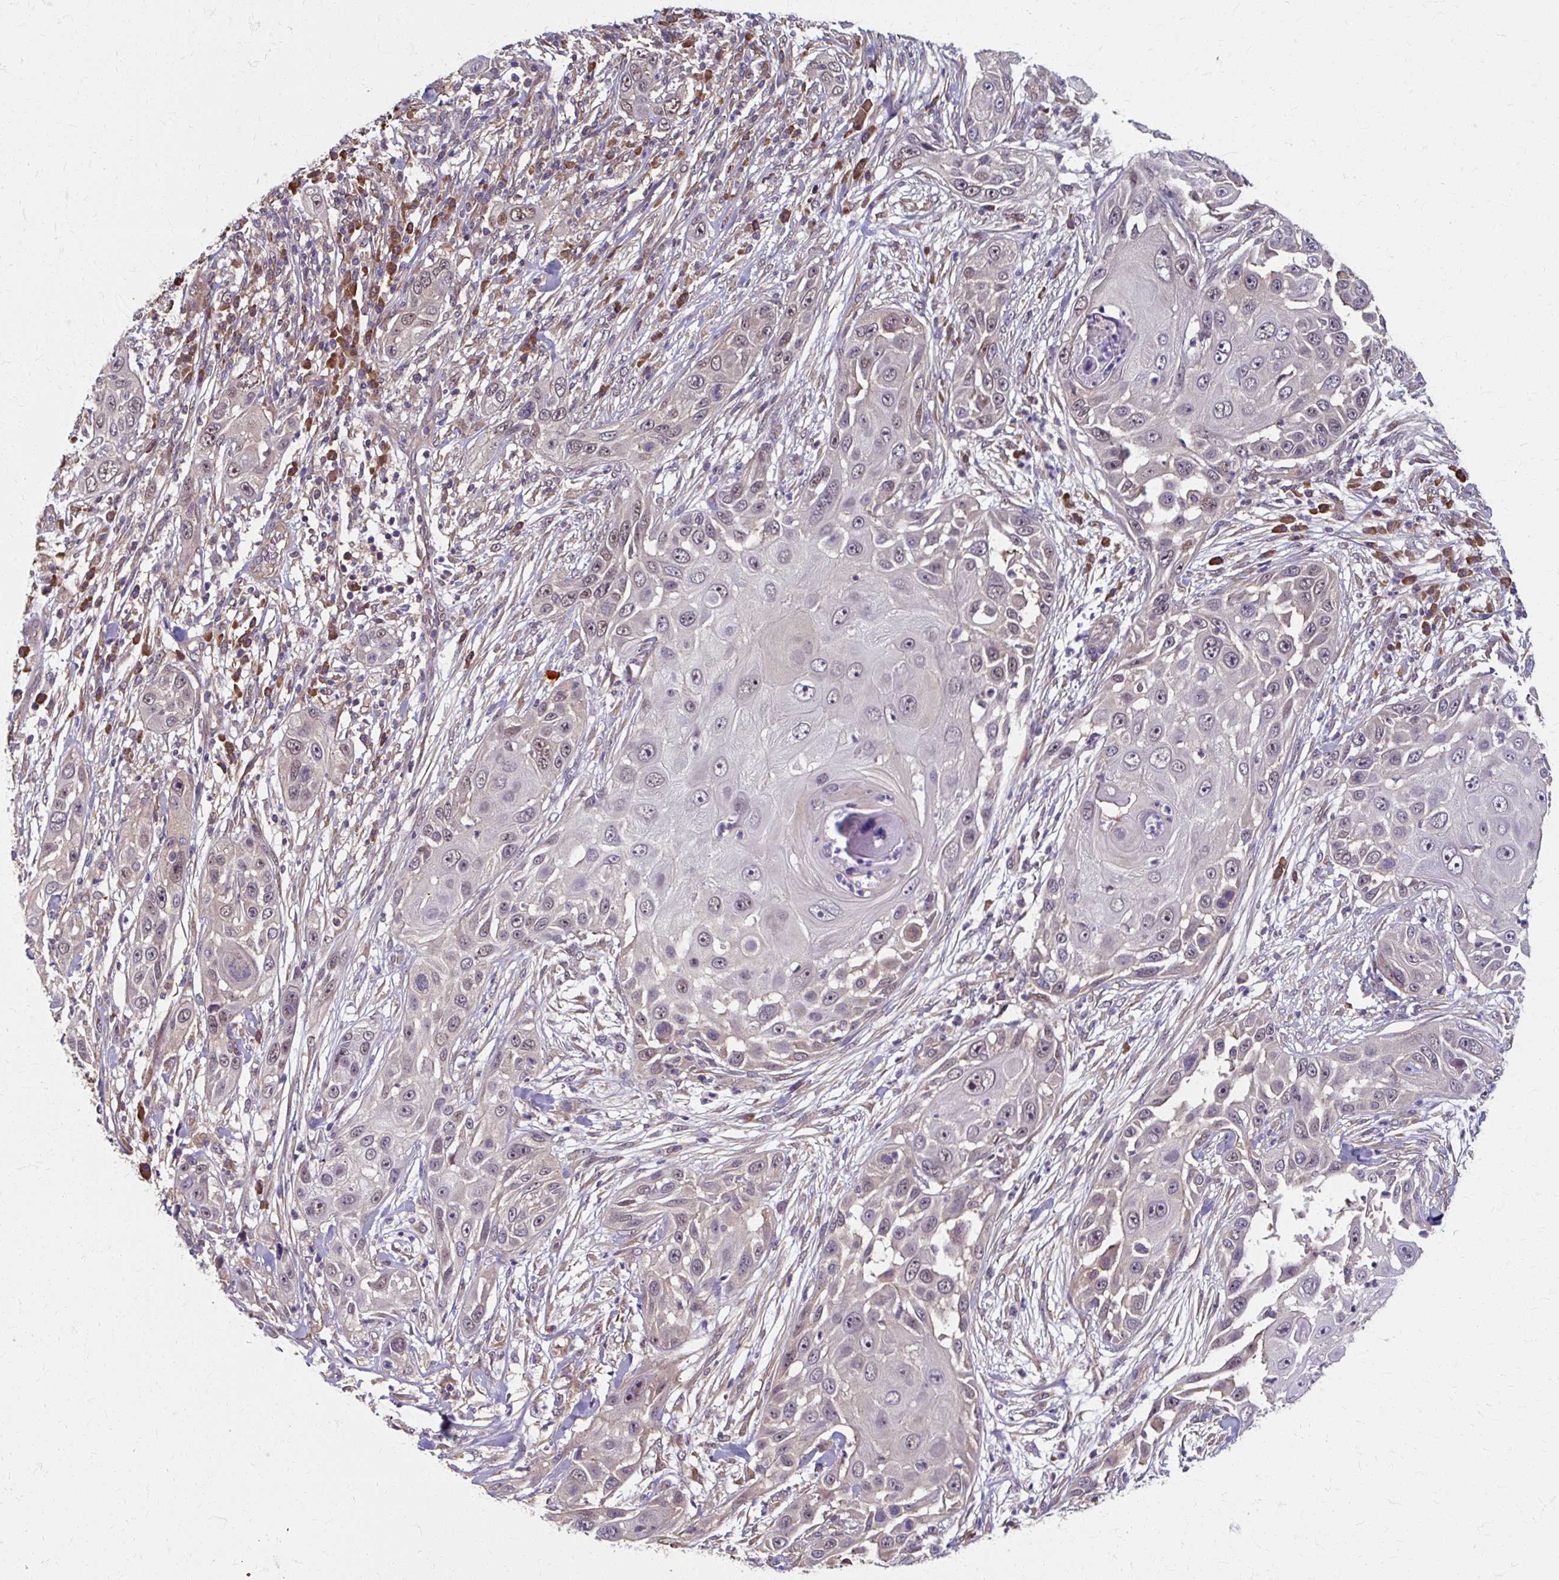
{"staining": {"intensity": "weak", "quantity": "25%-75%", "location": "nuclear"}, "tissue": "skin cancer", "cell_type": "Tumor cells", "image_type": "cancer", "snomed": [{"axis": "morphology", "description": "Squamous cell carcinoma, NOS"}, {"axis": "topography", "description": "Skin"}], "caption": "Weak nuclear protein staining is seen in about 25%-75% of tumor cells in skin cancer (squamous cell carcinoma).", "gene": "ZNF555", "patient": {"sex": "female", "age": 44}}